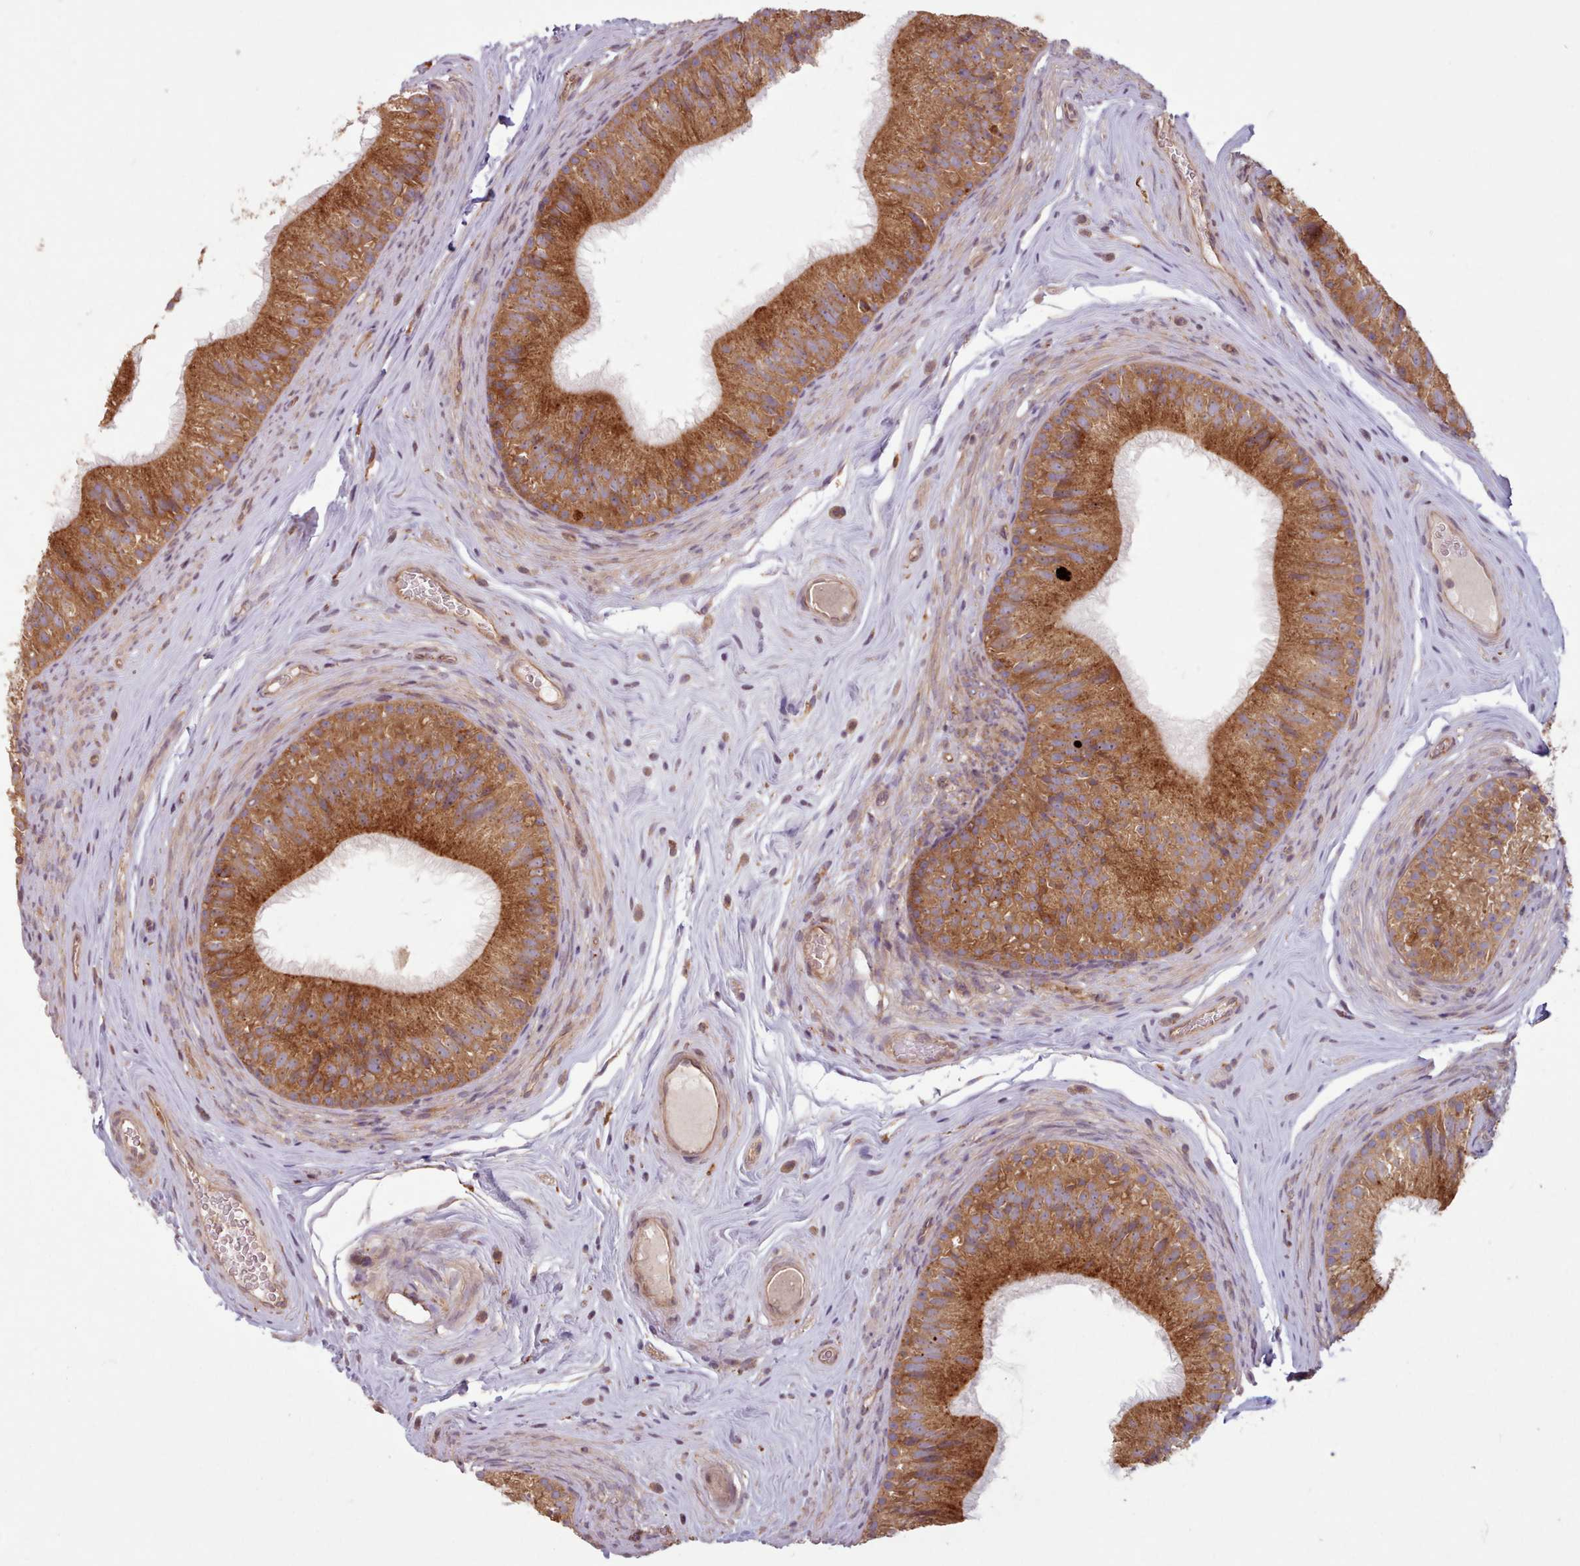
{"staining": {"intensity": "strong", "quantity": ">75%", "location": "cytoplasmic/membranous"}, "tissue": "epididymis", "cell_type": "Glandular cells", "image_type": "normal", "snomed": [{"axis": "morphology", "description": "Normal tissue, NOS"}, {"axis": "topography", "description": "Epididymis"}], "caption": "Immunohistochemistry (IHC) of unremarkable epididymis shows high levels of strong cytoplasmic/membranous expression in about >75% of glandular cells.", "gene": "WASHC2A", "patient": {"sex": "male", "age": 34}}